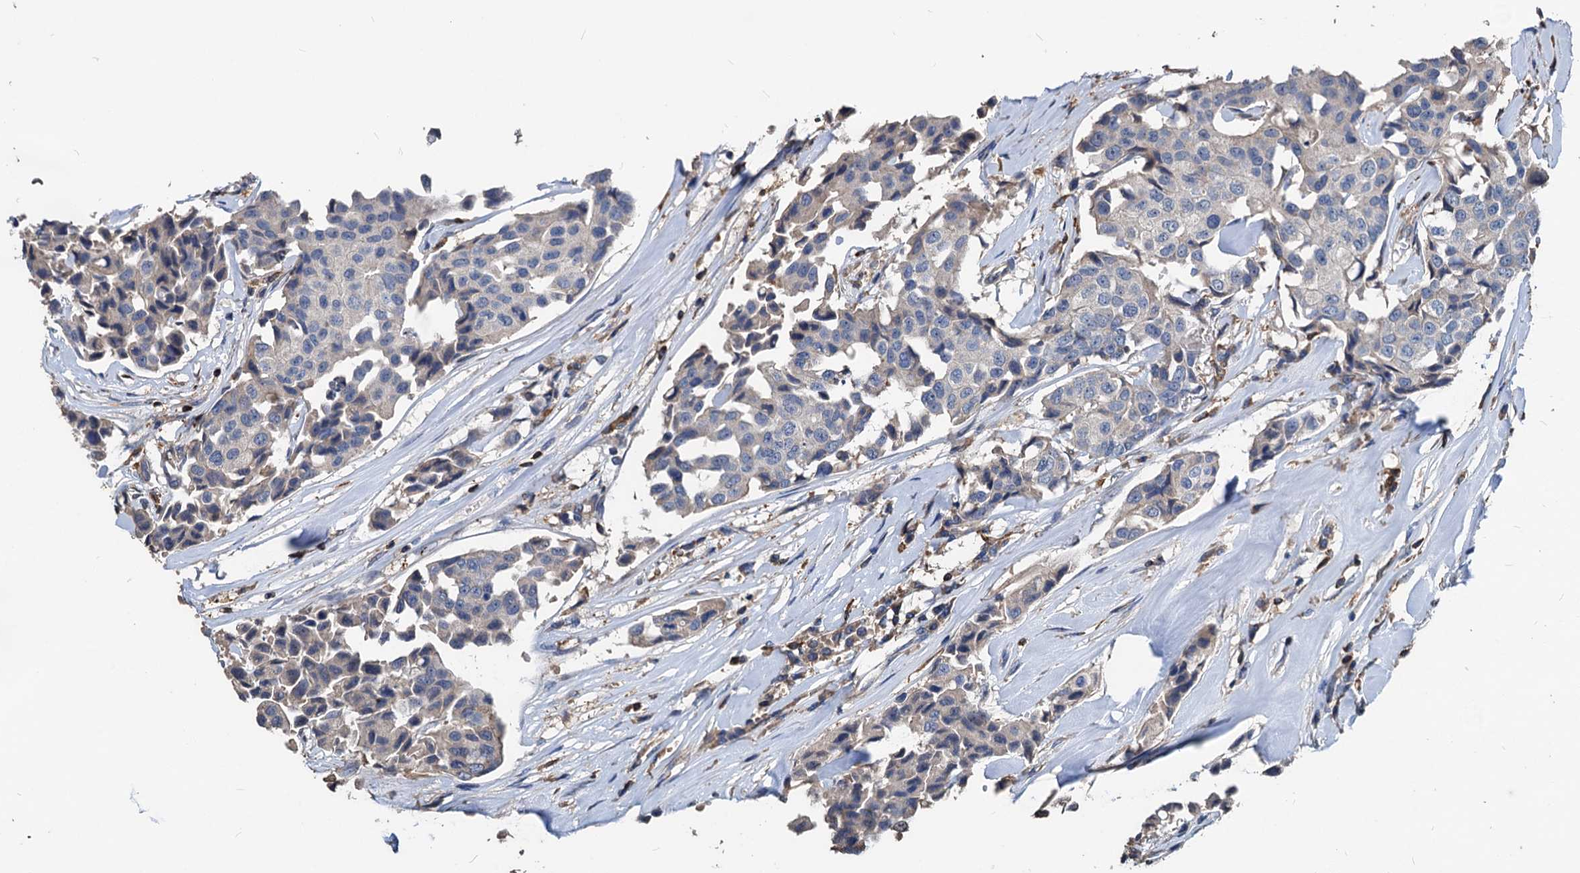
{"staining": {"intensity": "weak", "quantity": "<25%", "location": "cytoplasmic/membranous"}, "tissue": "breast cancer", "cell_type": "Tumor cells", "image_type": "cancer", "snomed": [{"axis": "morphology", "description": "Duct carcinoma"}, {"axis": "topography", "description": "Breast"}], "caption": "The micrograph demonstrates no staining of tumor cells in breast intraductal carcinoma. (Immunohistochemistry, brightfield microscopy, high magnification).", "gene": "LCP2", "patient": {"sex": "female", "age": 80}}